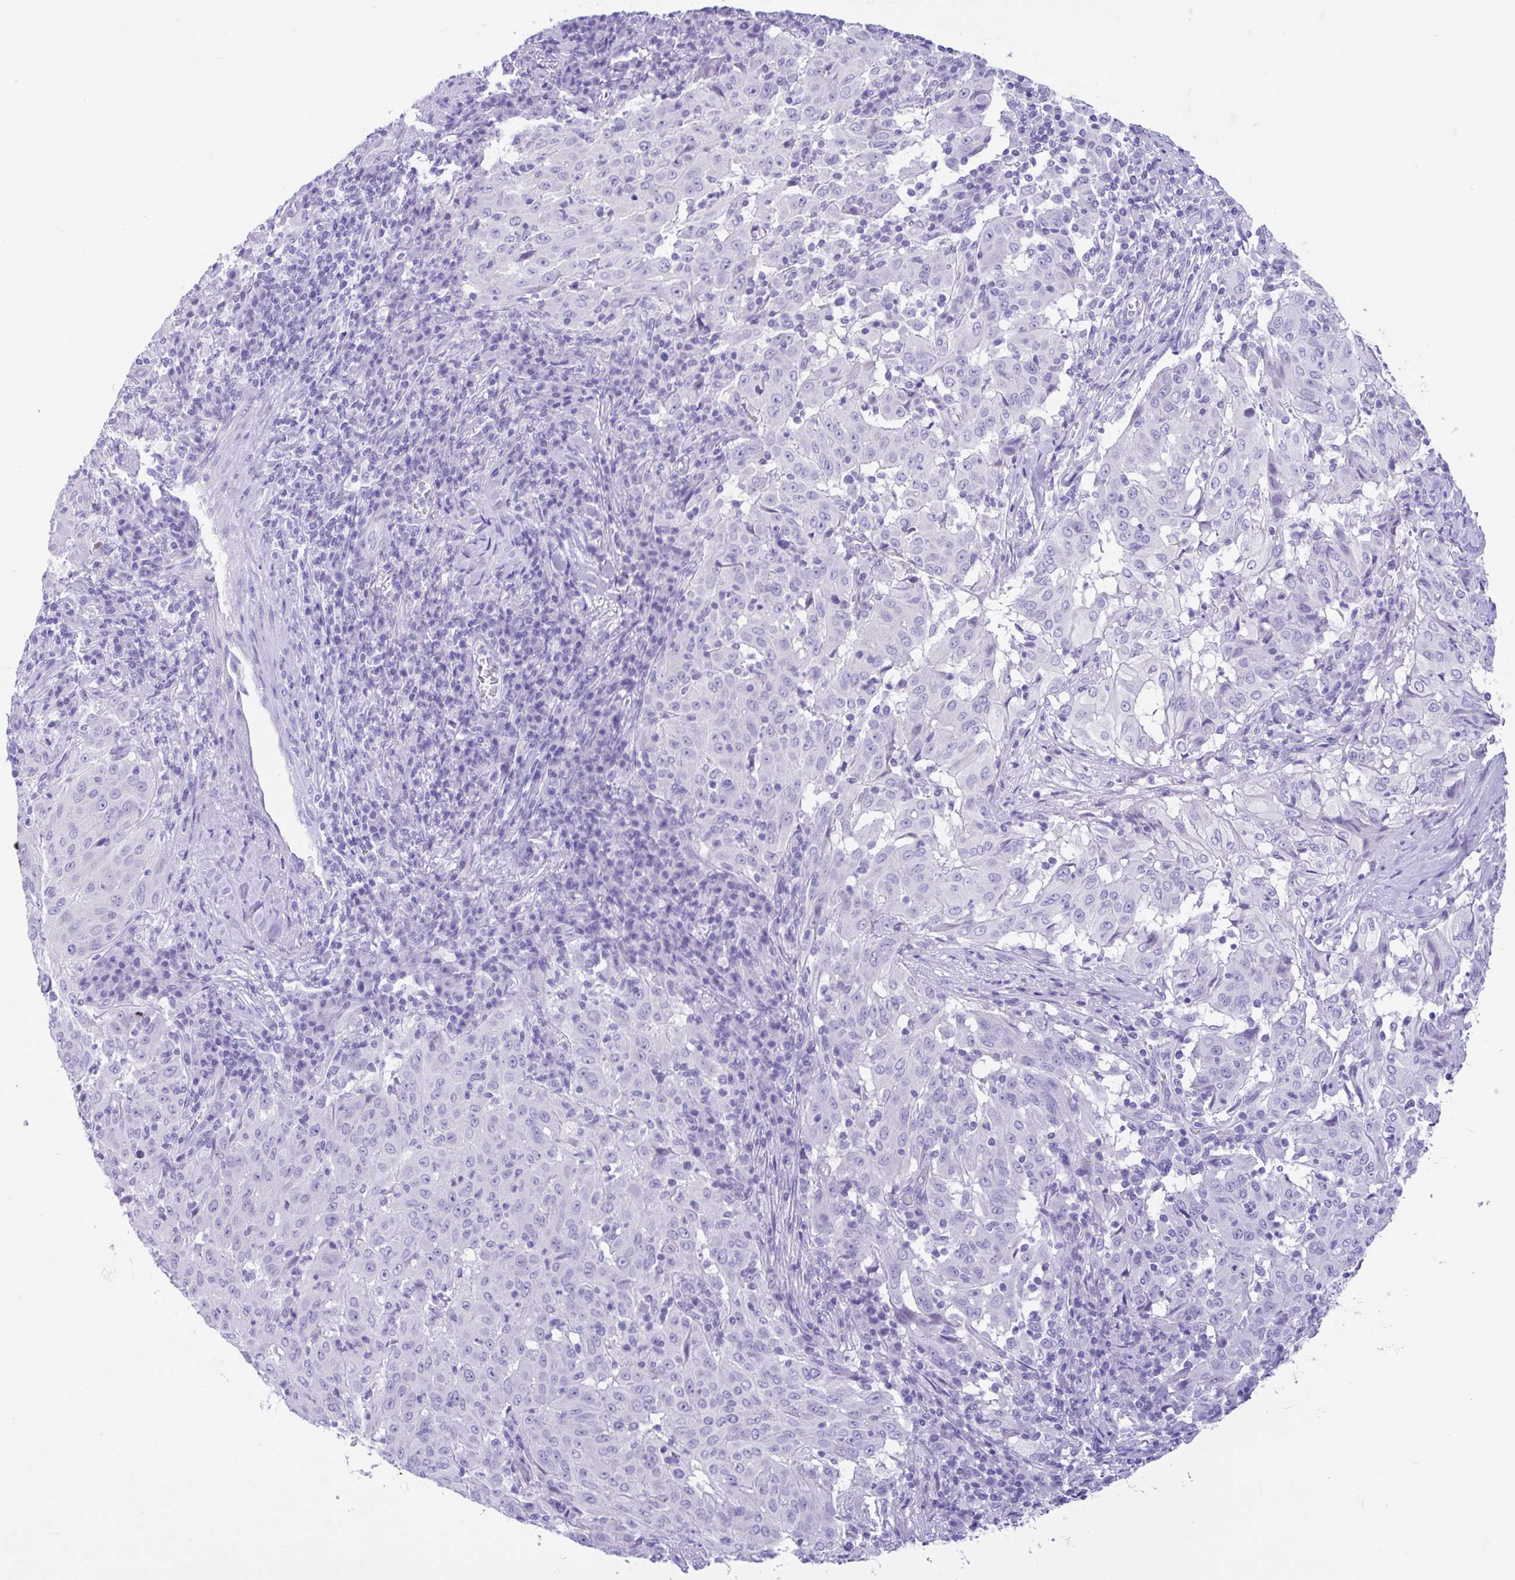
{"staining": {"intensity": "negative", "quantity": "none", "location": "none"}, "tissue": "pancreatic cancer", "cell_type": "Tumor cells", "image_type": "cancer", "snomed": [{"axis": "morphology", "description": "Adenocarcinoma, NOS"}, {"axis": "topography", "description": "Pancreas"}], "caption": "Immunohistochemical staining of pancreatic cancer (adenocarcinoma) reveals no significant expression in tumor cells.", "gene": "OR4N4", "patient": {"sex": "male", "age": 63}}